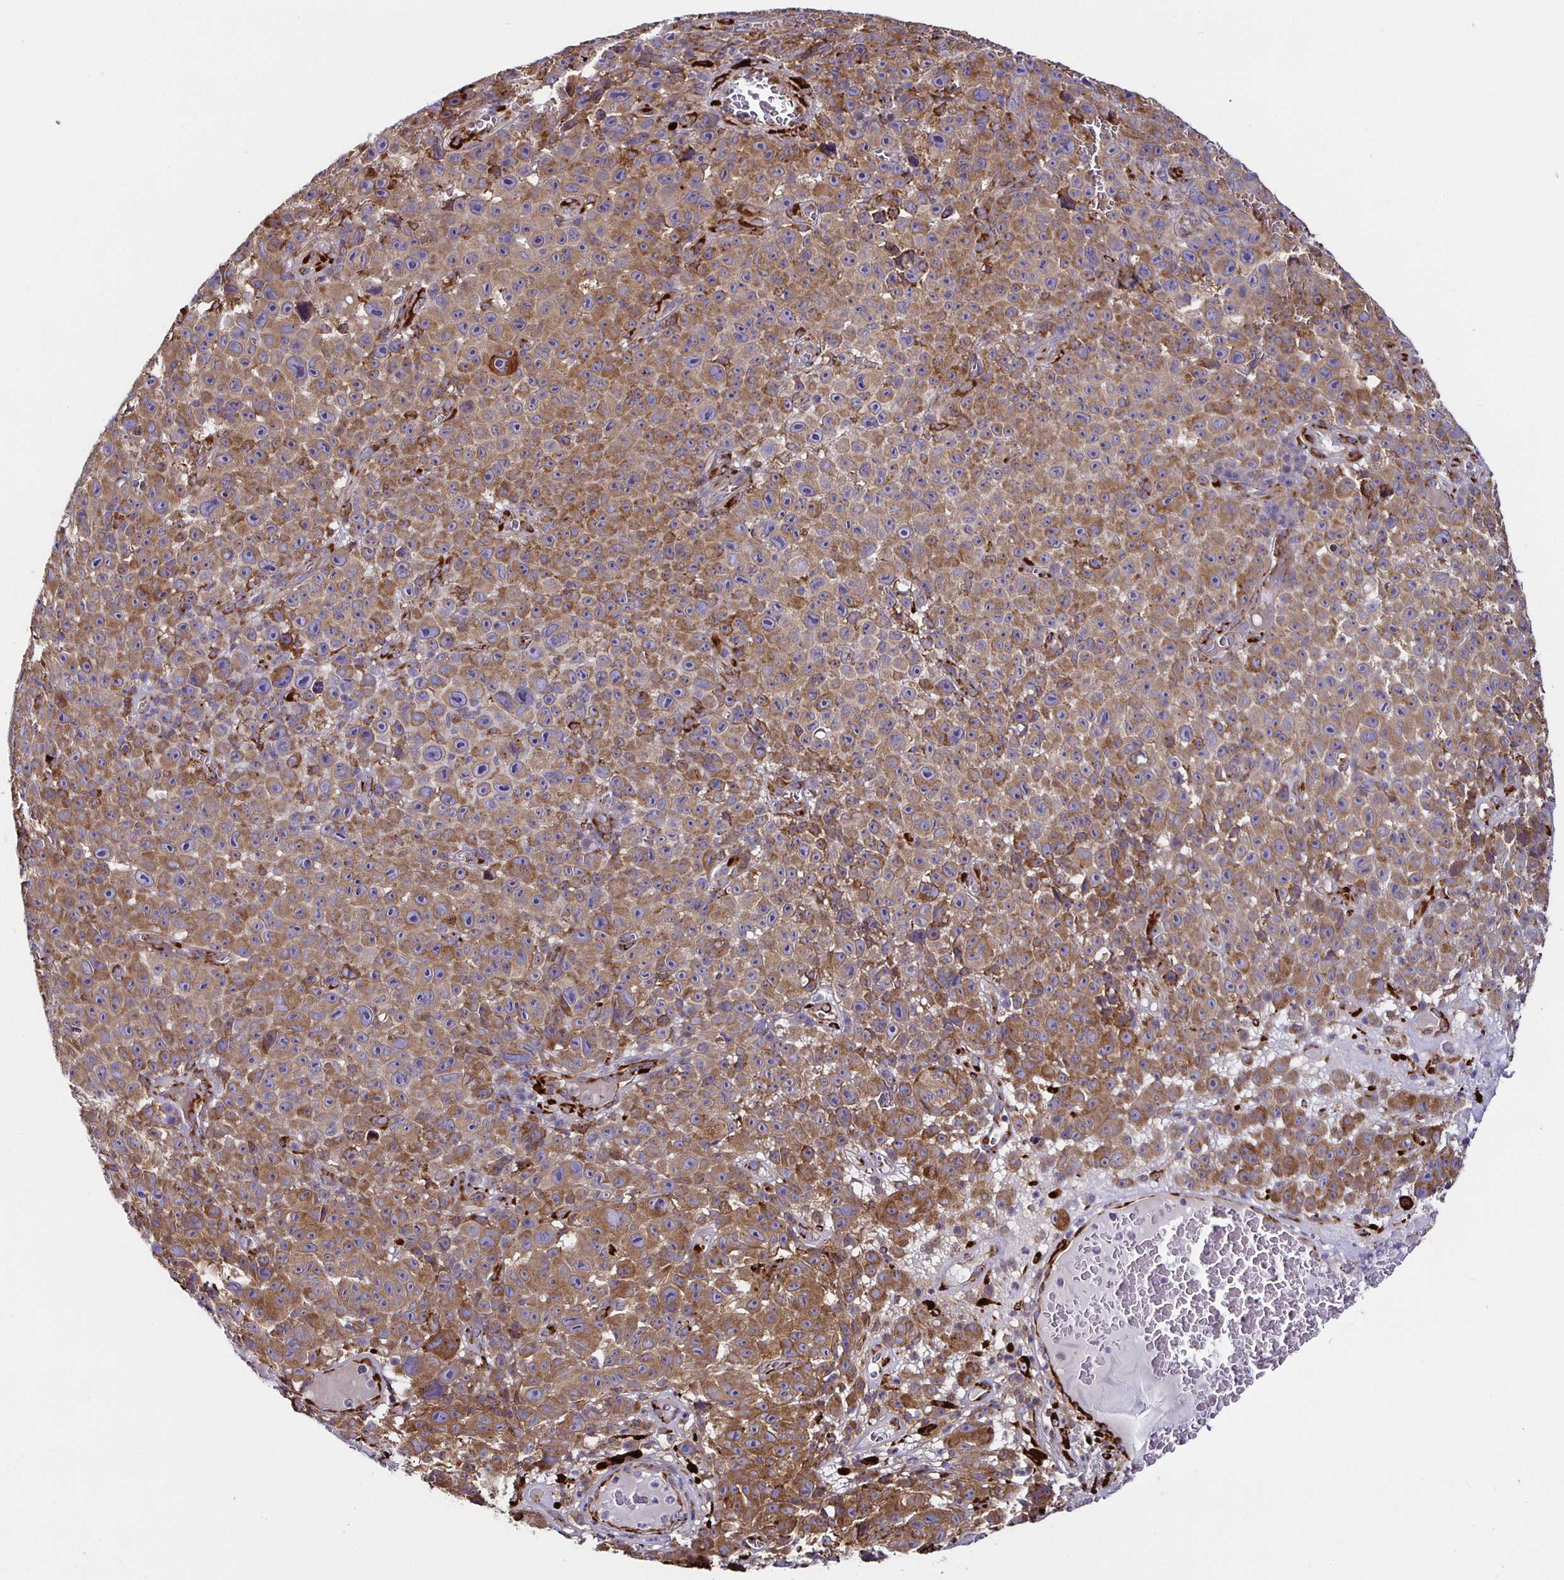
{"staining": {"intensity": "moderate", "quantity": ">75%", "location": "cytoplasmic/membranous"}, "tissue": "melanoma", "cell_type": "Tumor cells", "image_type": "cancer", "snomed": [{"axis": "morphology", "description": "Malignant melanoma, NOS"}, {"axis": "topography", "description": "Skin"}], "caption": "Protein staining displays moderate cytoplasmic/membranous staining in approximately >75% of tumor cells in malignant melanoma. Using DAB (3,3'-diaminobenzidine) (brown) and hematoxylin (blue) stains, captured at high magnification using brightfield microscopy.", "gene": "P4HA2", "patient": {"sex": "female", "age": 82}}